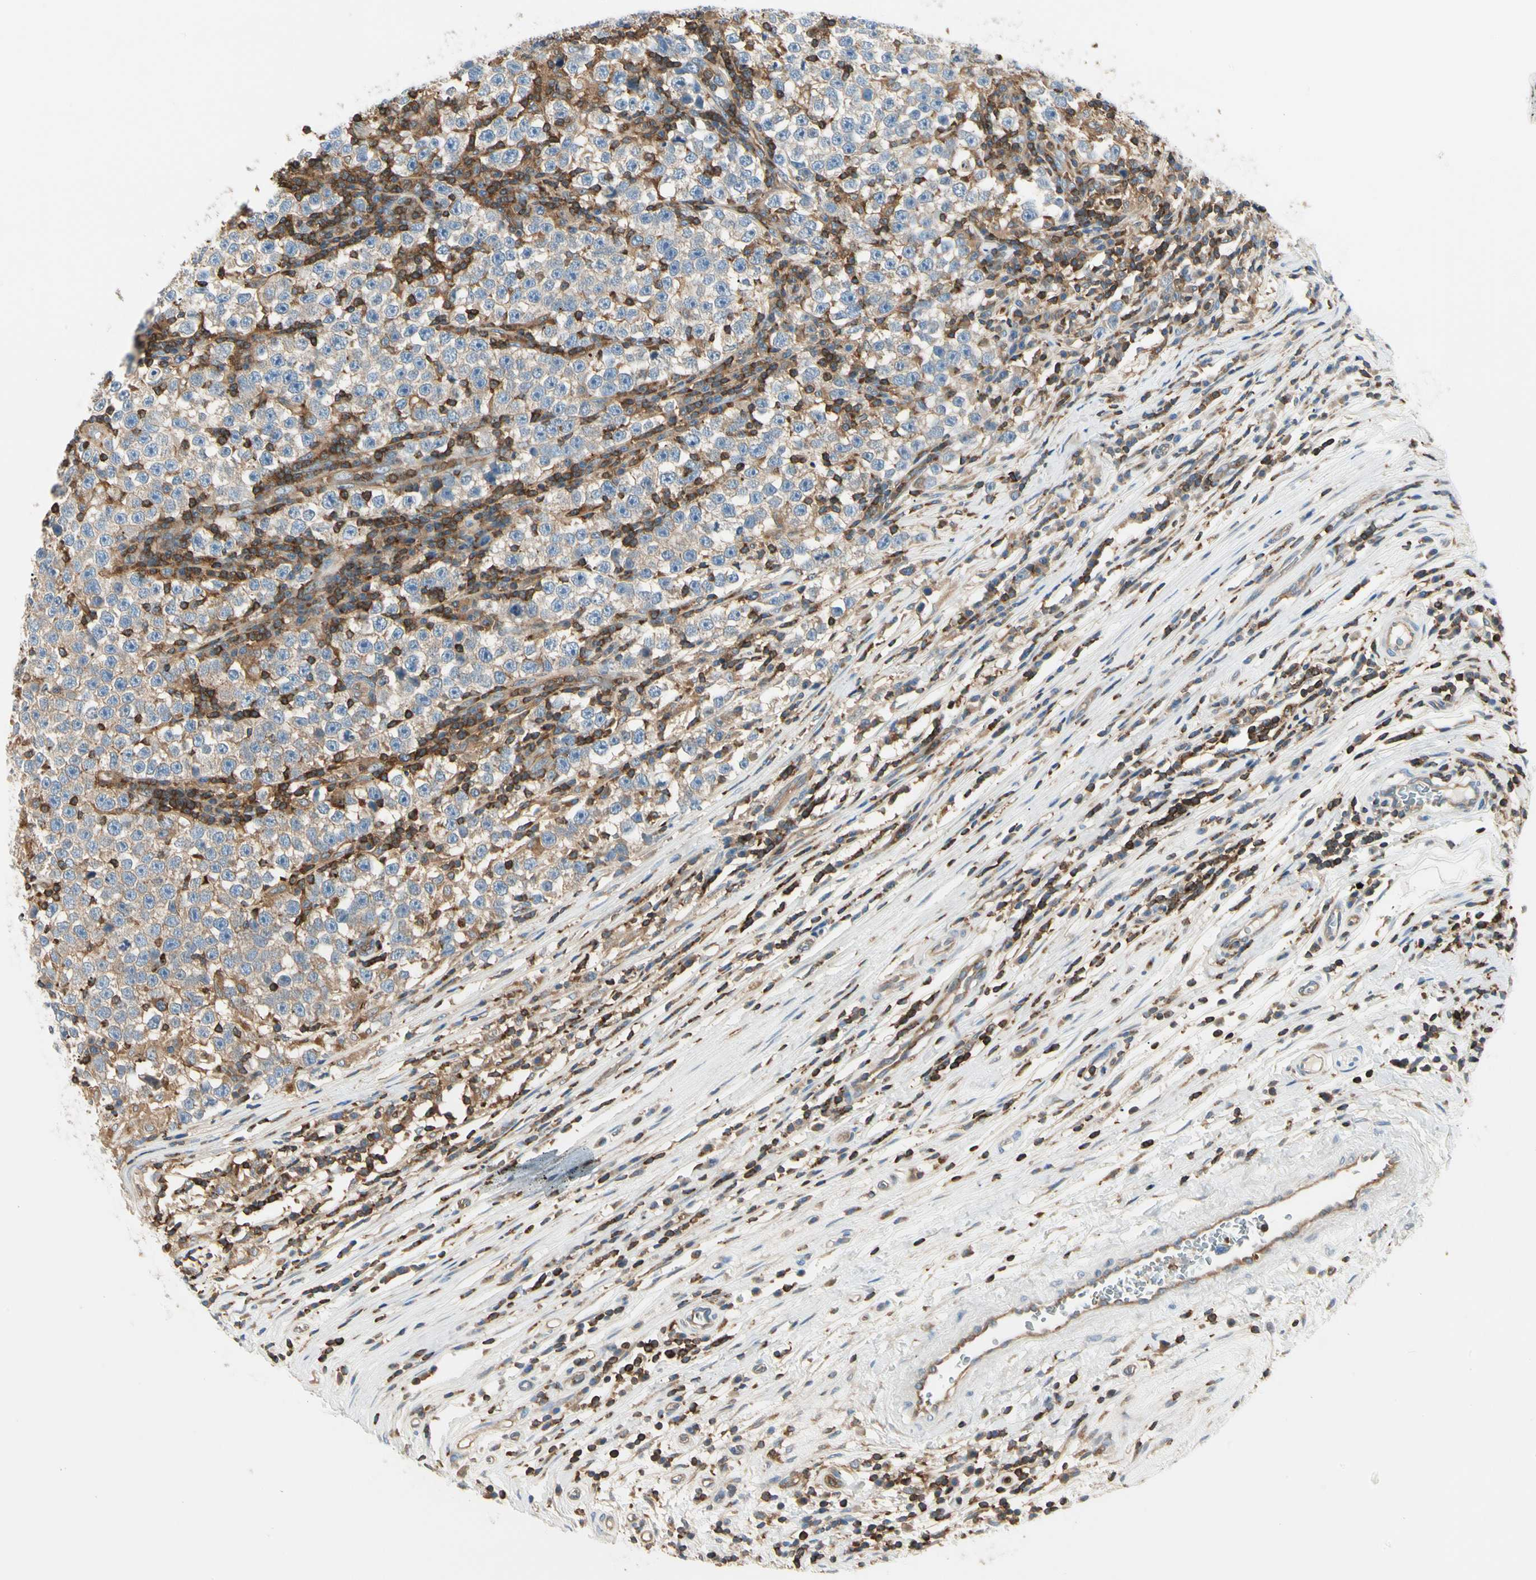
{"staining": {"intensity": "weak", "quantity": "25%-75%", "location": "cytoplasmic/membranous"}, "tissue": "testis cancer", "cell_type": "Tumor cells", "image_type": "cancer", "snomed": [{"axis": "morphology", "description": "Seminoma, NOS"}, {"axis": "topography", "description": "Testis"}], "caption": "Testis seminoma stained with a brown dye displays weak cytoplasmic/membranous positive staining in approximately 25%-75% of tumor cells.", "gene": "CAPZA2", "patient": {"sex": "male", "age": 43}}